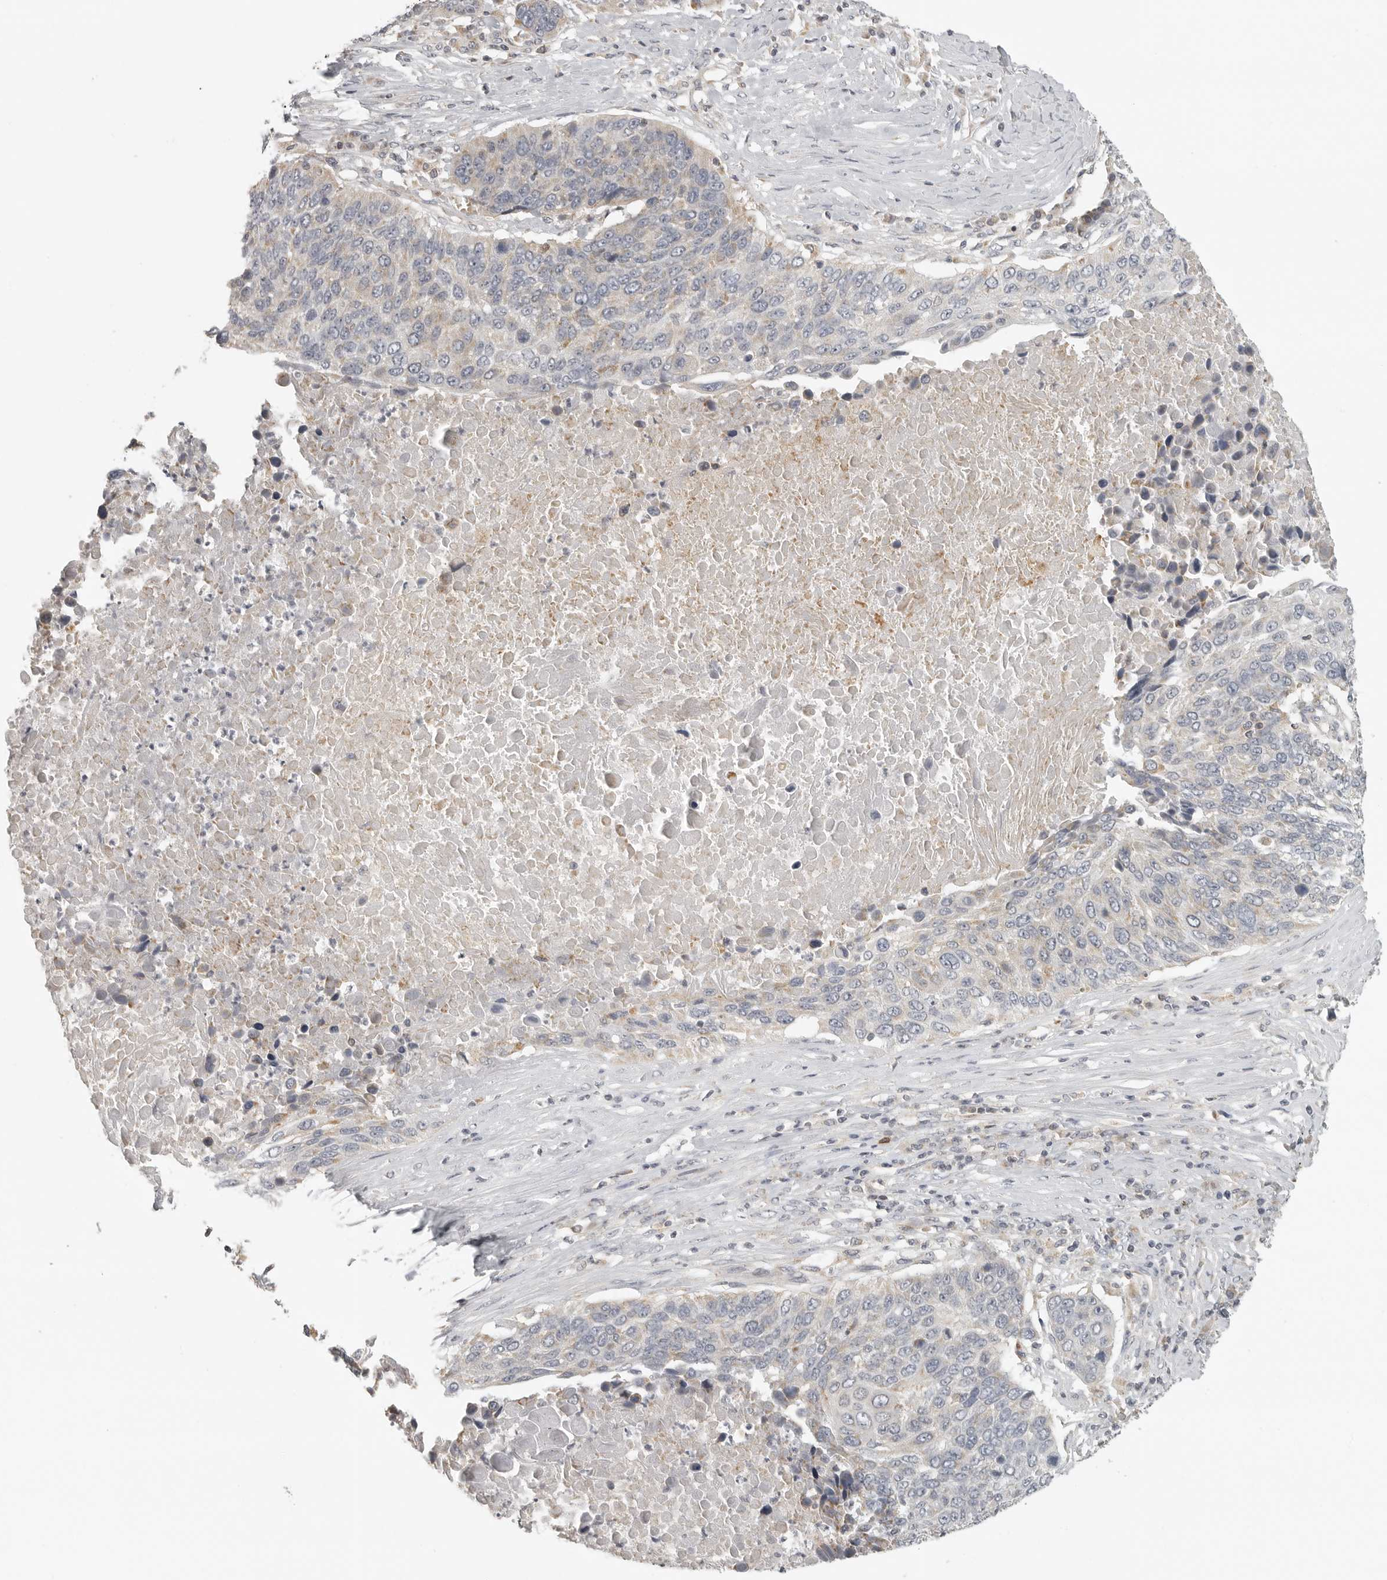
{"staining": {"intensity": "weak", "quantity": "<25%", "location": "cytoplasmic/membranous"}, "tissue": "lung cancer", "cell_type": "Tumor cells", "image_type": "cancer", "snomed": [{"axis": "morphology", "description": "Squamous cell carcinoma, NOS"}, {"axis": "topography", "description": "Lung"}], "caption": "An image of squamous cell carcinoma (lung) stained for a protein demonstrates no brown staining in tumor cells.", "gene": "RXFP3", "patient": {"sex": "male", "age": 66}}